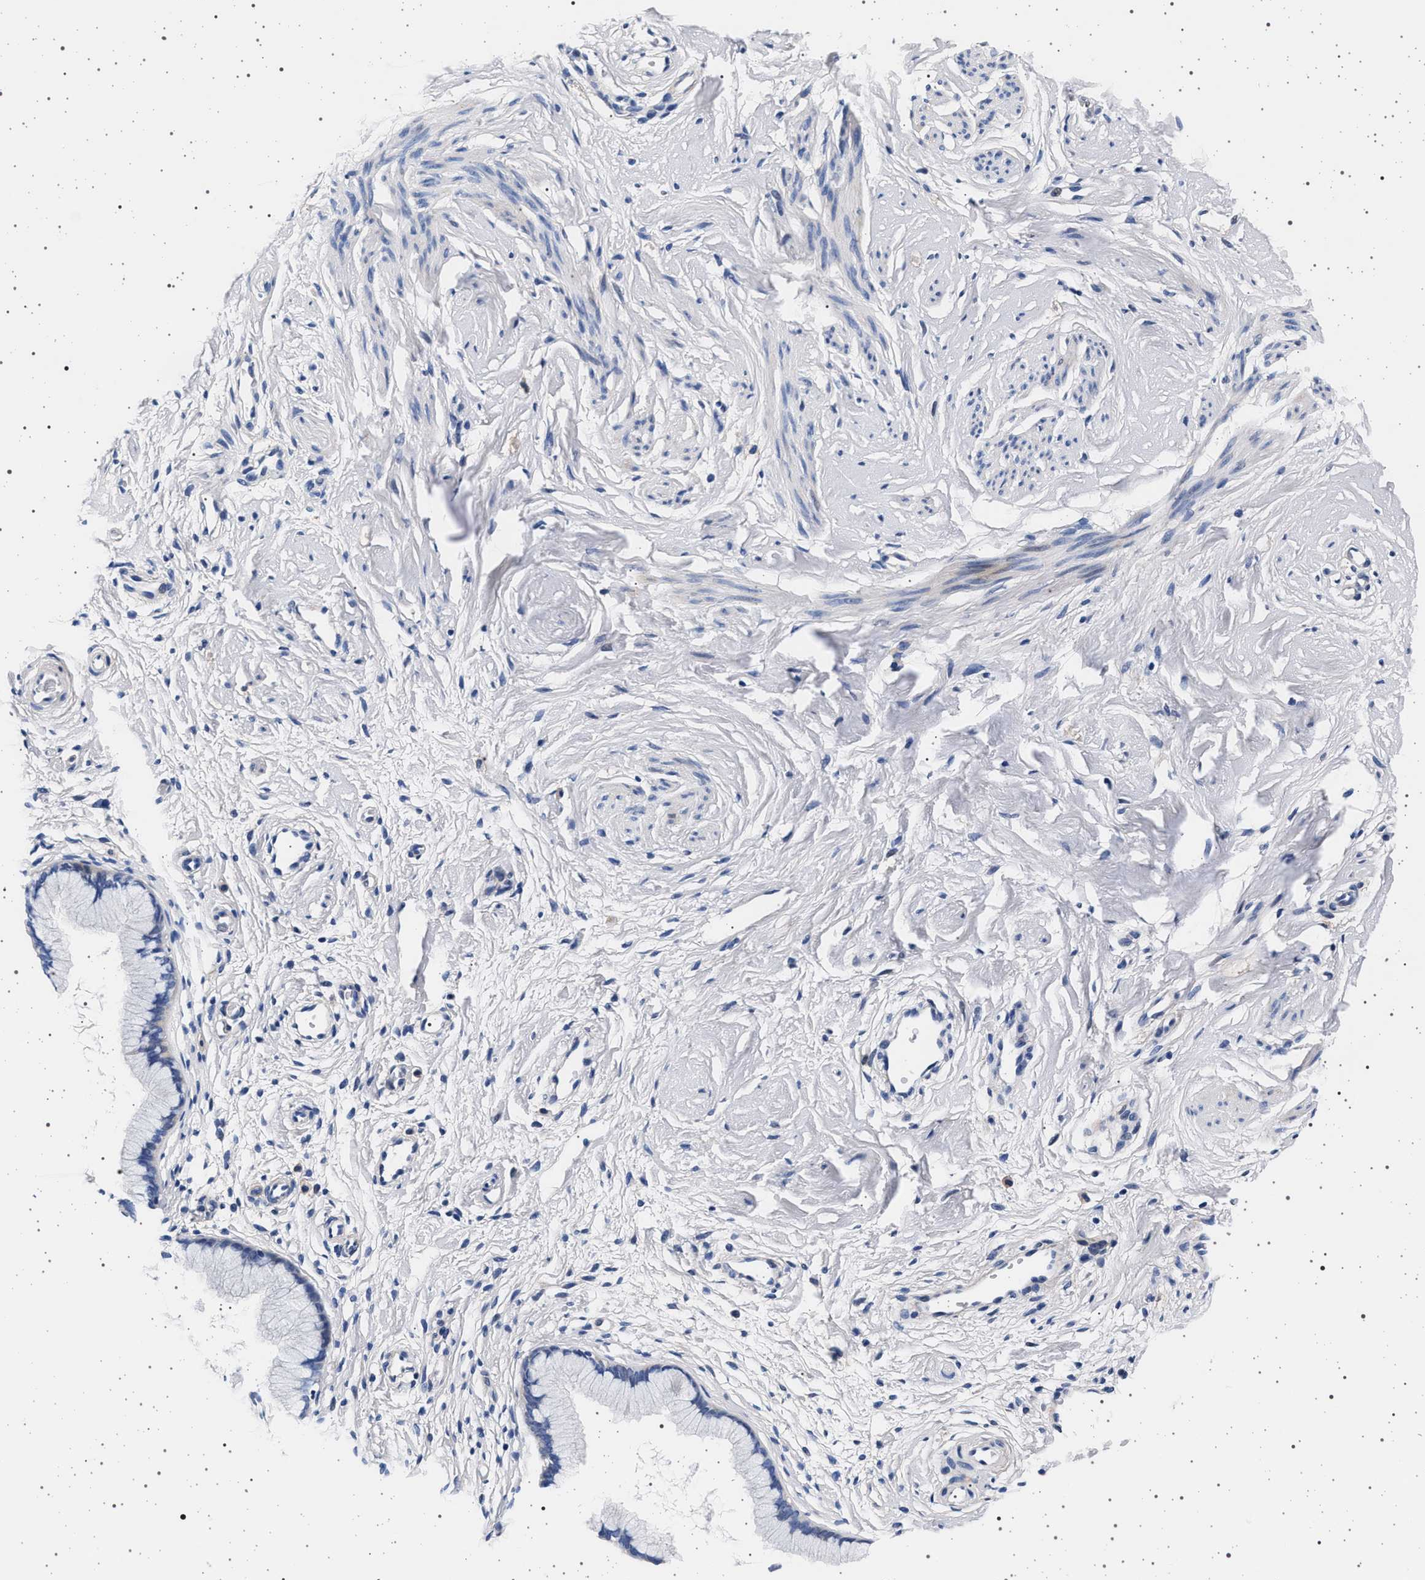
{"staining": {"intensity": "negative", "quantity": "none", "location": "none"}, "tissue": "cervix", "cell_type": "Glandular cells", "image_type": "normal", "snomed": [{"axis": "morphology", "description": "Normal tissue, NOS"}, {"axis": "topography", "description": "Cervix"}], "caption": "Histopathology image shows no protein positivity in glandular cells of normal cervix.", "gene": "SLC9A1", "patient": {"sex": "female", "age": 65}}